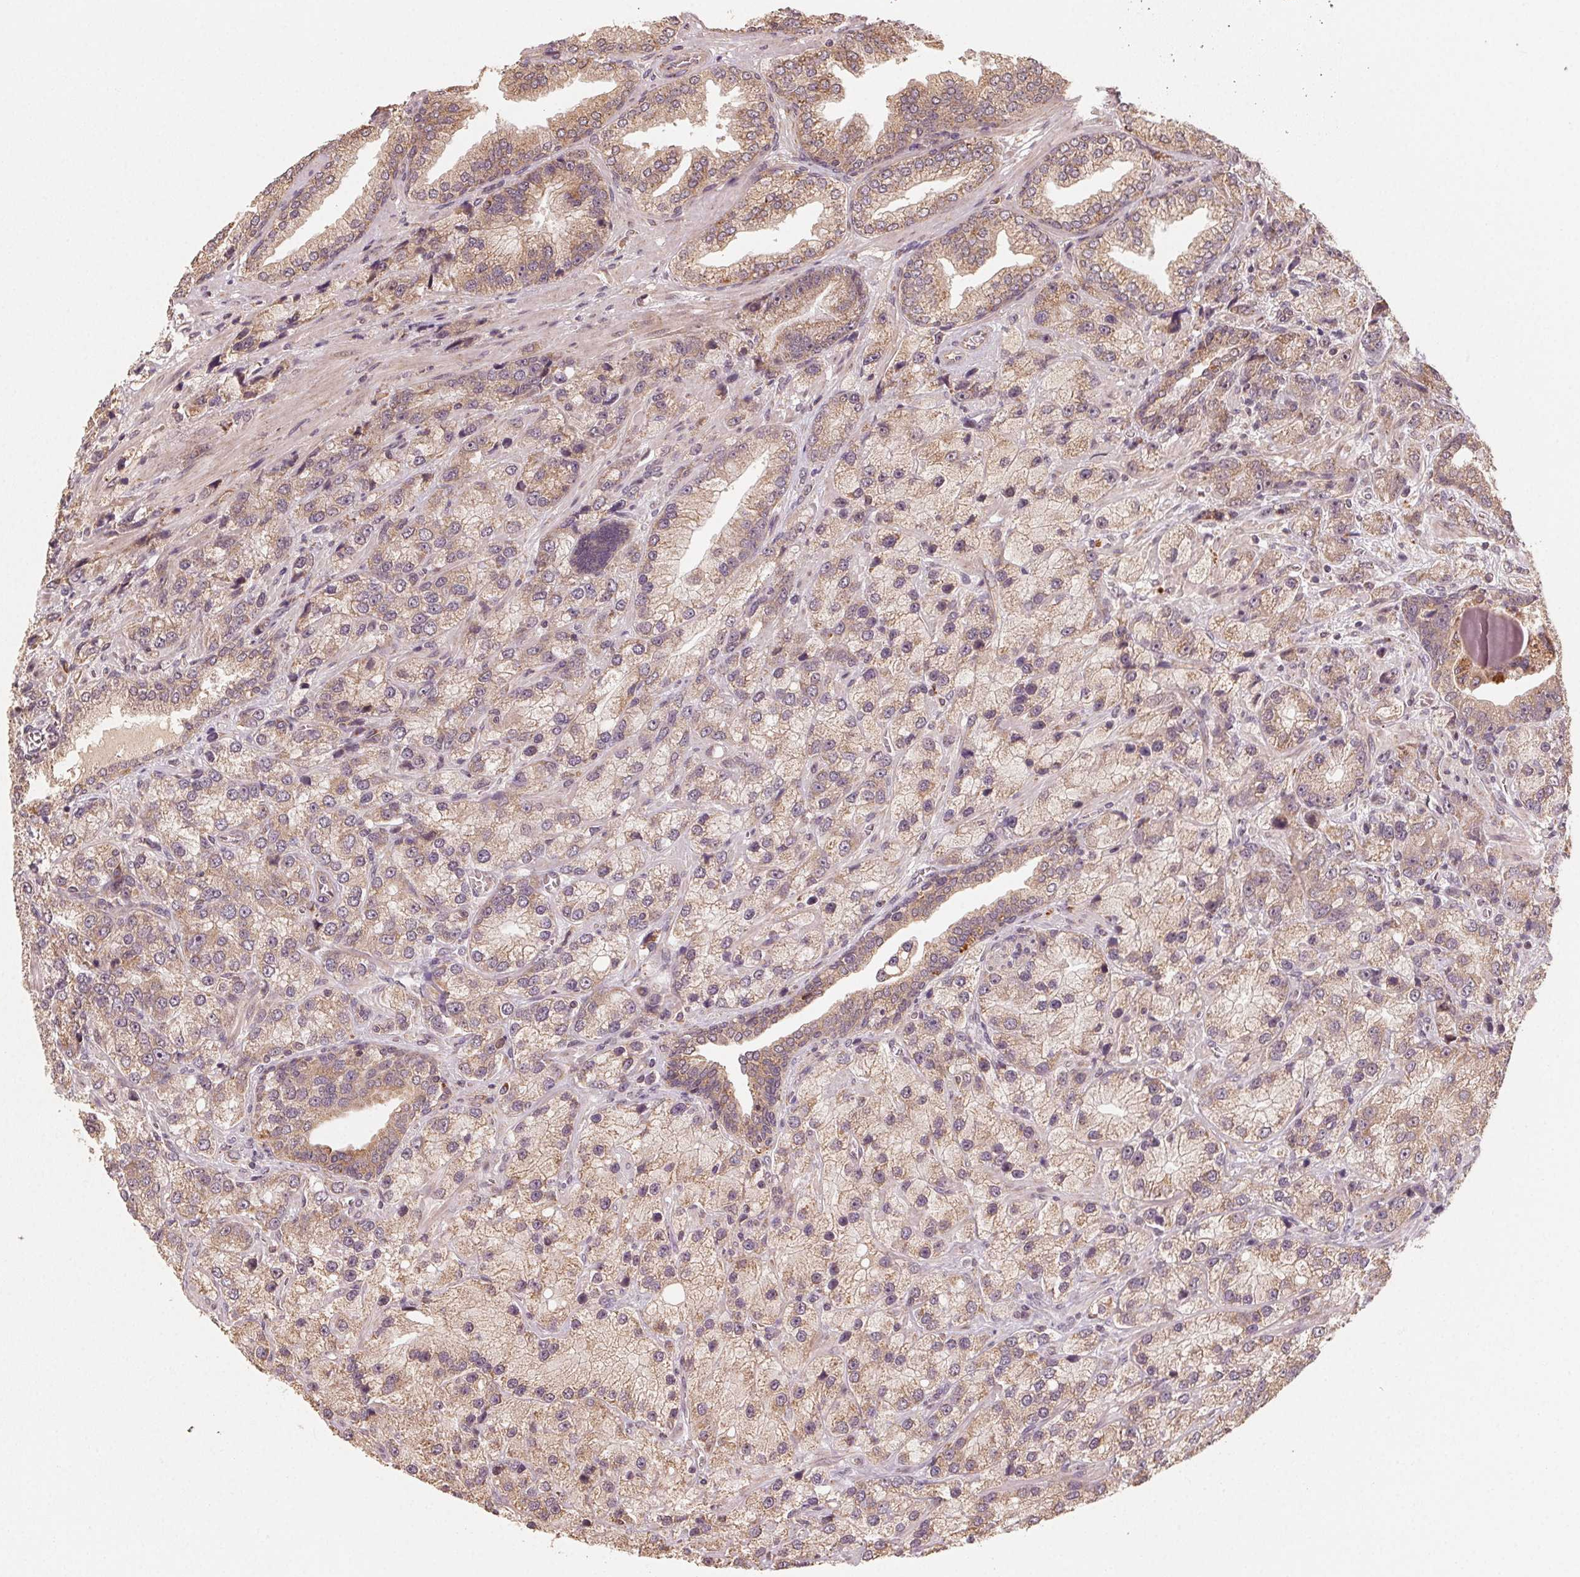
{"staining": {"intensity": "moderate", "quantity": ">75%", "location": "cytoplasmic/membranous"}, "tissue": "prostate cancer", "cell_type": "Tumor cells", "image_type": "cancer", "snomed": [{"axis": "morphology", "description": "Adenocarcinoma, NOS"}, {"axis": "topography", "description": "Prostate"}], "caption": "Tumor cells display medium levels of moderate cytoplasmic/membranous staining in about >75% of cells in human prostate cancer.", "gene": "WBP2", "patient": {"sex": "male", "age": 63}}